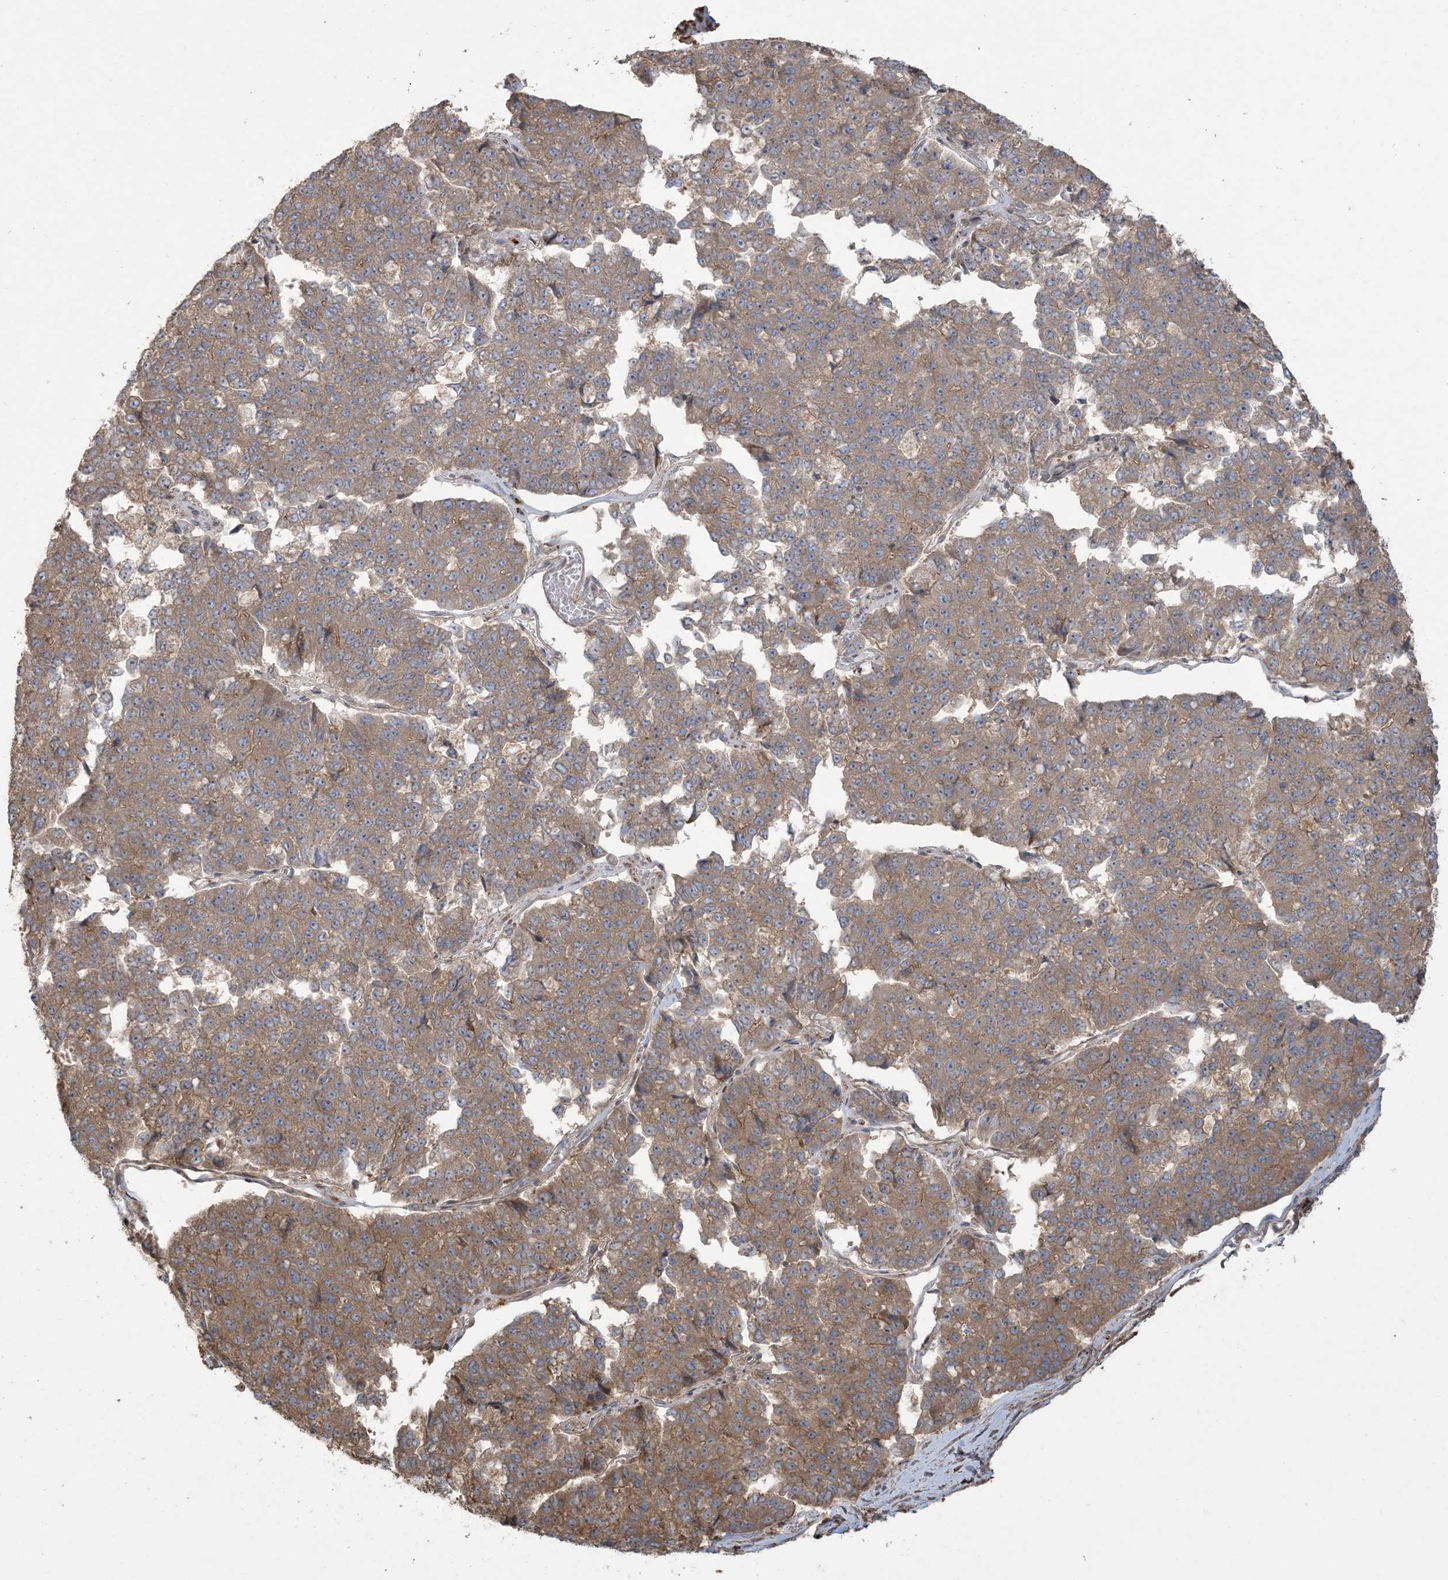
{"staining": {"intensity": "weak", "quantity": ">75%", "location": "cytoplasmic/membranous"}, "tissue": "pancreatic cancer", "cell_type": "Tumor cells", "image_type": "cancer", "snomed": [{"axis": "morphology", "description": "Adenocarcinoma, NOS"}, {"axis": "topography", "description": "Pancreas"}], "caption": "An image showing weak cytoplasmic/membranous positivity in approximately >75% of tumor cells in adenocarcinoma (pancreatic), as visualized by brown immunohistochemical staining.", "gene": "KLHL18", "patient": {"sex": "male", "age": 50}}